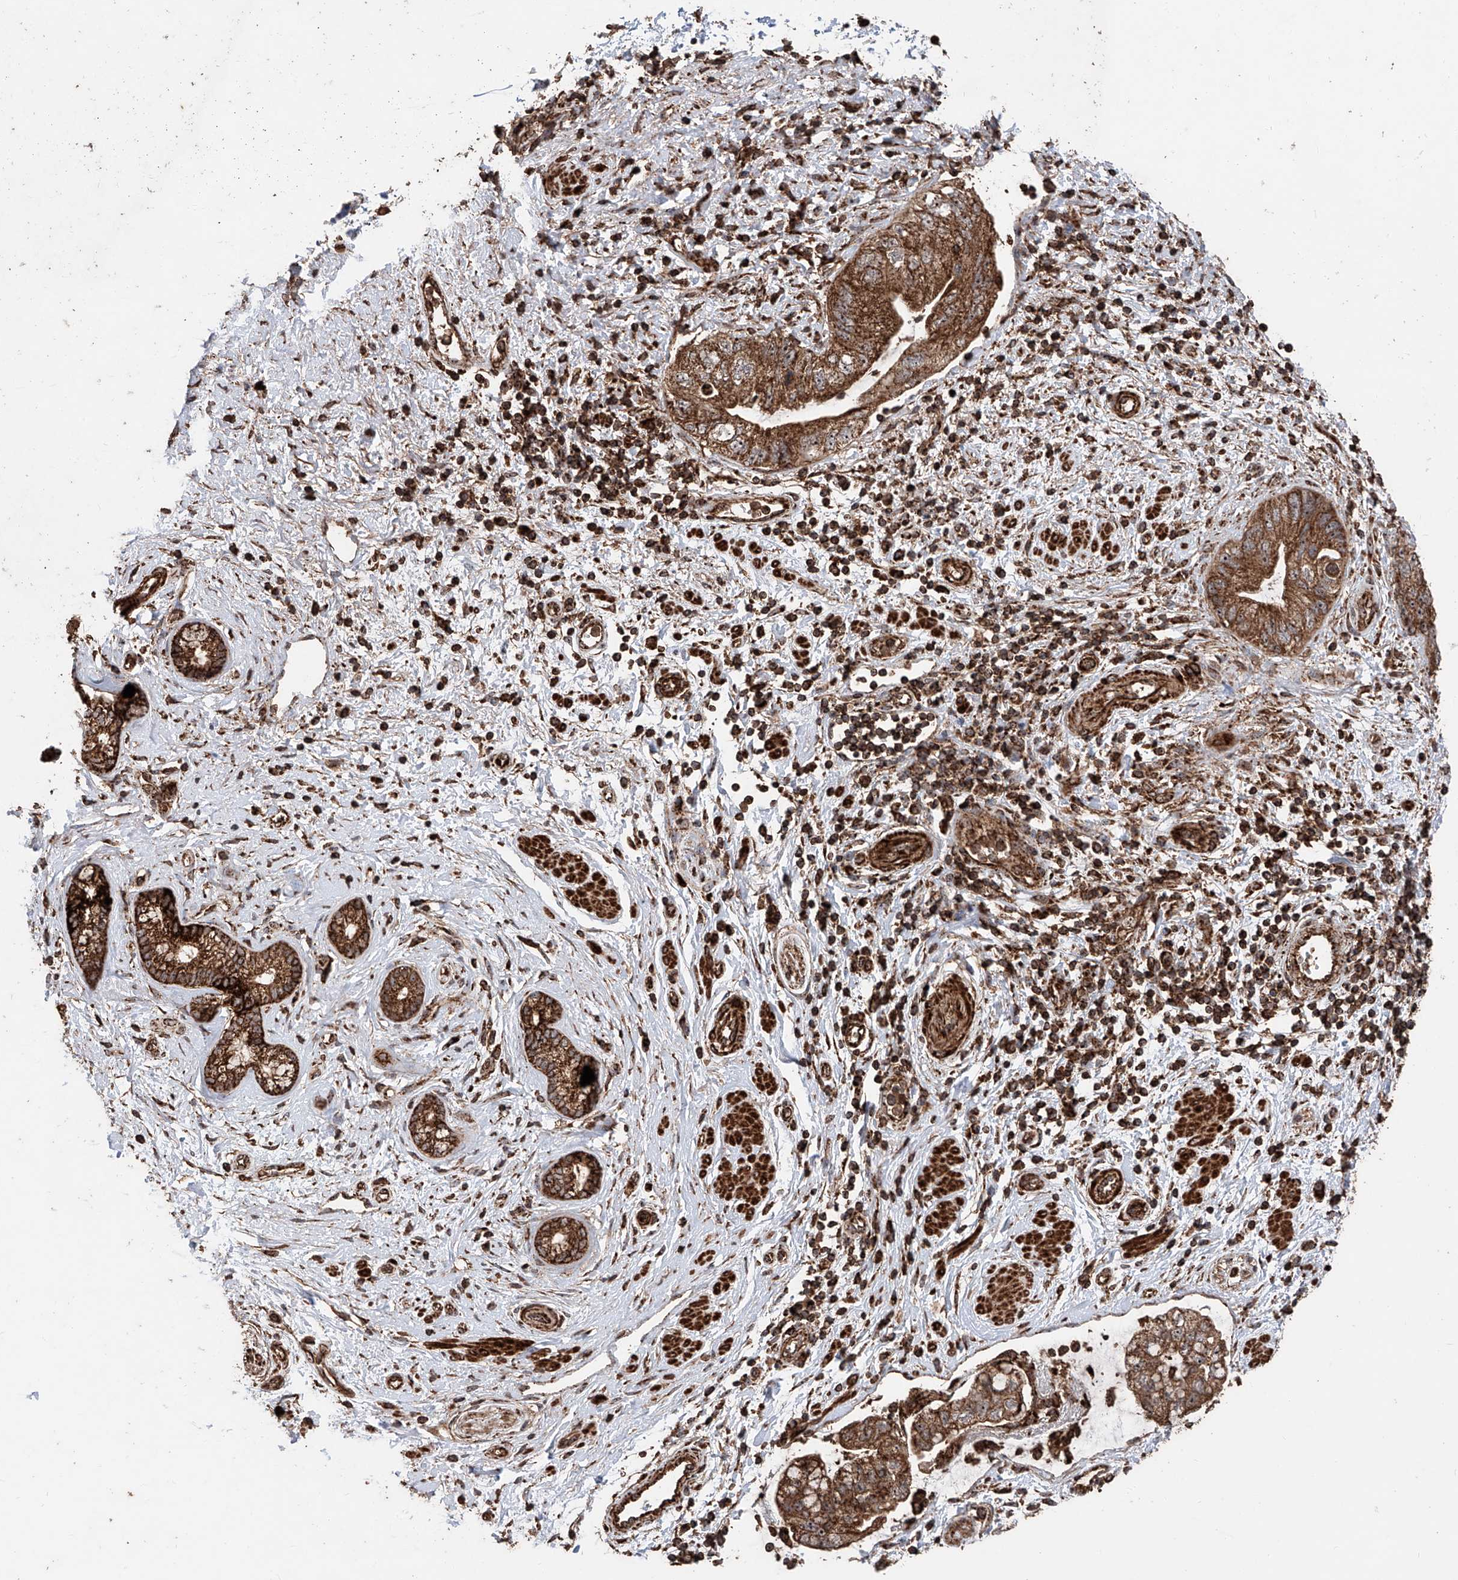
{"staining": {"intensity": "strong", "quantity": ">75%", "location": "cytoplasmic/membranous"}, "tissue": "pancreatic cancer", "cell_type": "Tumor cells", "image_type": "cancer", "snomed": [{"axis": "morphology", "description": "Adenocarcinoma, NOS"}, {"axis": "topography", "description": "Pancreas"}], "caption": "Pancreatic adenocarcinoma was stained to show a protein in brown. There is high levels of strong cytoplasmic/membranous positivity in approximately >75% of tumor cells.", "gene": "PISD", "patient": {"sex": "female", "age": 73}}